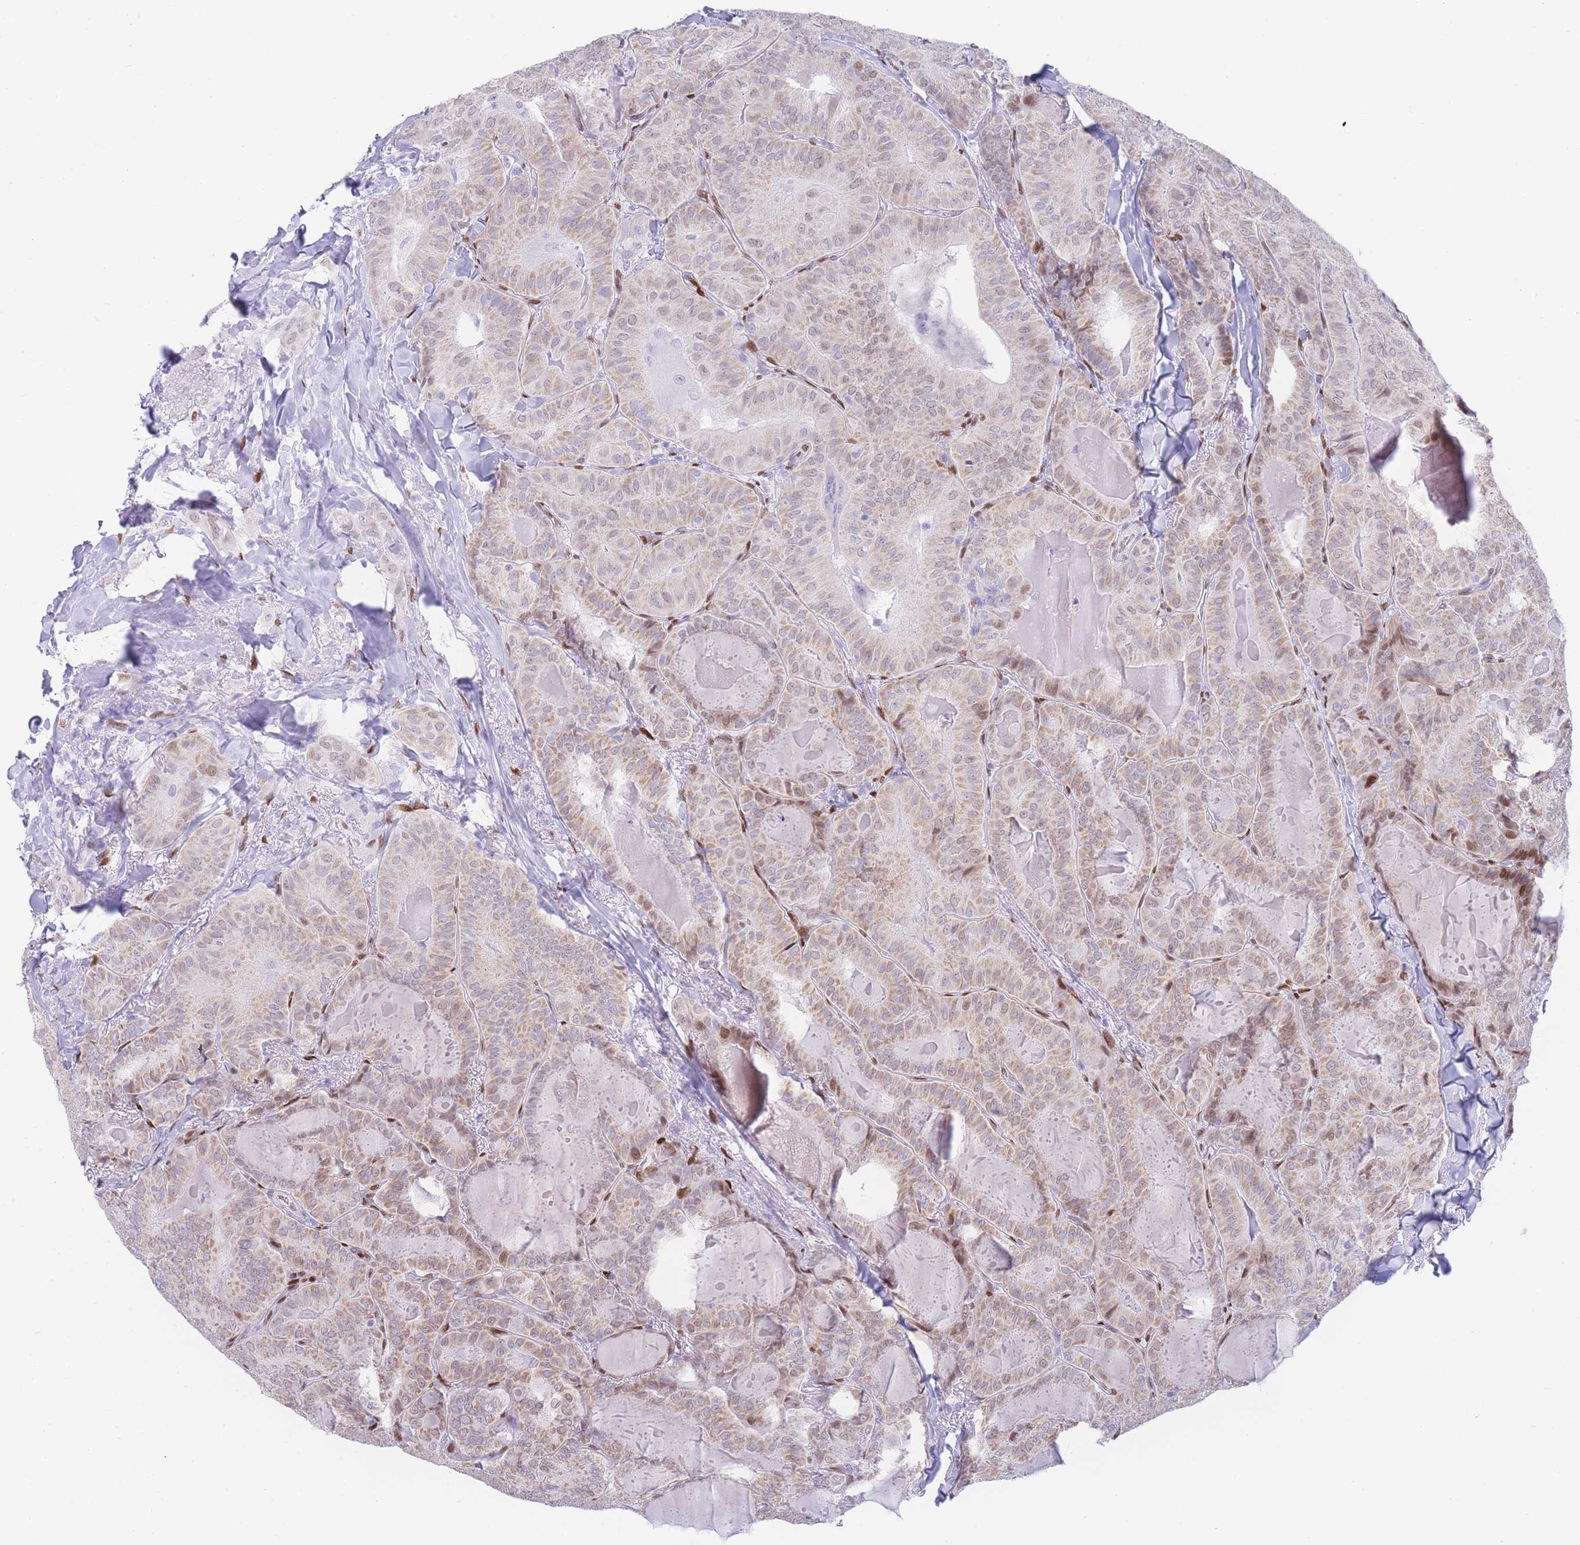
{"staining": {"intensity": "moderate", "quantity": "25%-75%", "location": "cytoplasmic/membranous,nuclear"}, "tissue": "thyroid cancer", "cell_type": "Tumor cells", "image_type": "cancer", "snomed": [{"axis": "morphology", "description": "Papillary adenocarcinoma, NOS"}, {"axis": "topography", "description": "Thyroid gland"}], "caption": "Immunohistochemistry (IHC) photomicrograph of human thyroid cancer stained for a protein (brown), which exhibits medium levels of moderate cytoplasmic/membranous and nuclear staining in about 25%-75% of tumor cells.", "gene": "PSMB5", "patient": {"sex": "female", "age": 68}}